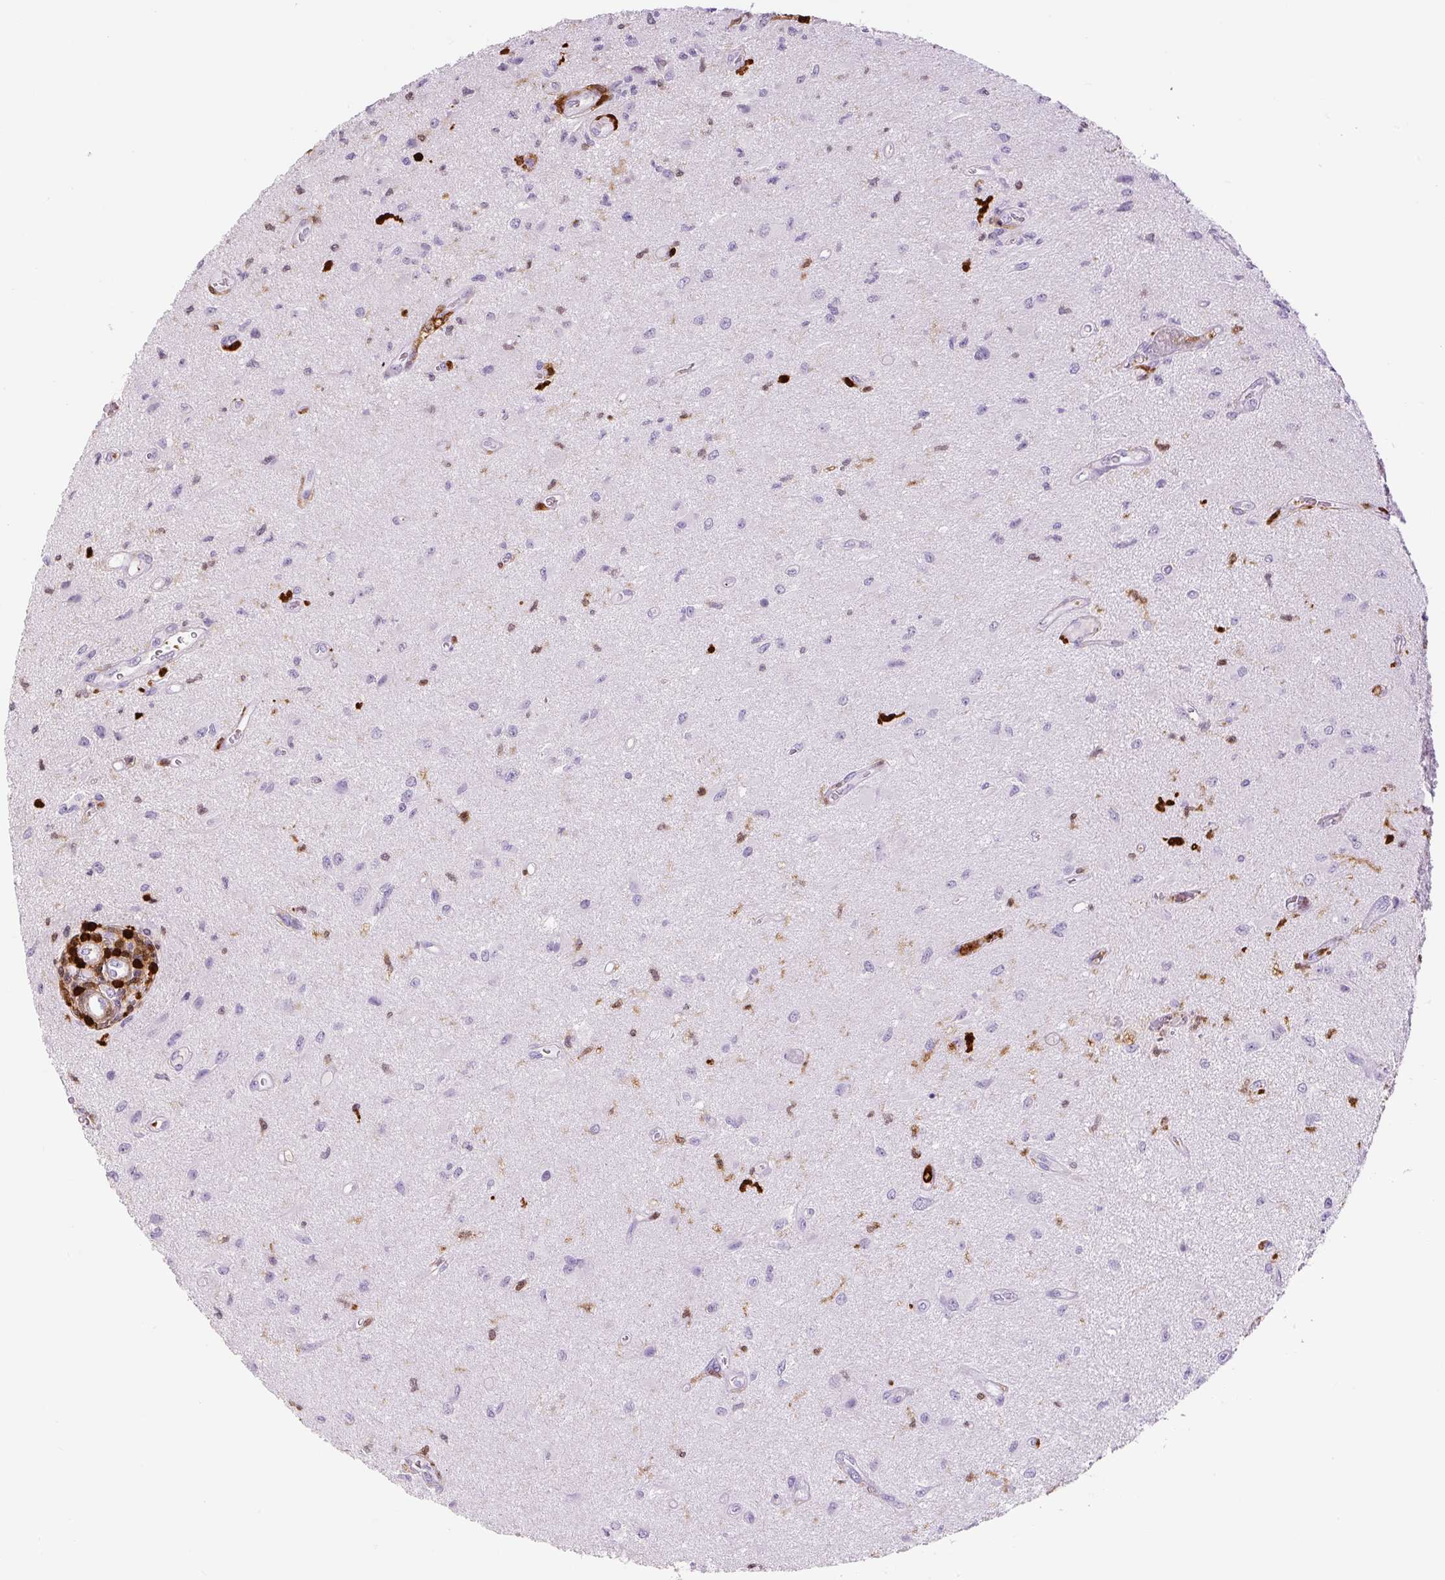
{"staining": {"intensity": "negative", "quantity": "none", "location": "none"}, "tissue": "glioma", "cell_type": "Tumor cells", "image_type": "cancer", "snomed": [{"axis": "morphology", "description": "Glioma, malignant, High grade"}, {"axis": "topography", "description": "Brain"}], "caption": "IHC histopathology image of human malignant high-grade glioma stained for a protein (brown), which exhibits no staining in tumor cells. The staining was performed using DAB to visualize the protein expression in brown, while the nuclei were stained in blue with hematoxylin (Magnification: 20x).", "gene": "S100A4", "patient": {"sex": "male", "age": 67}}